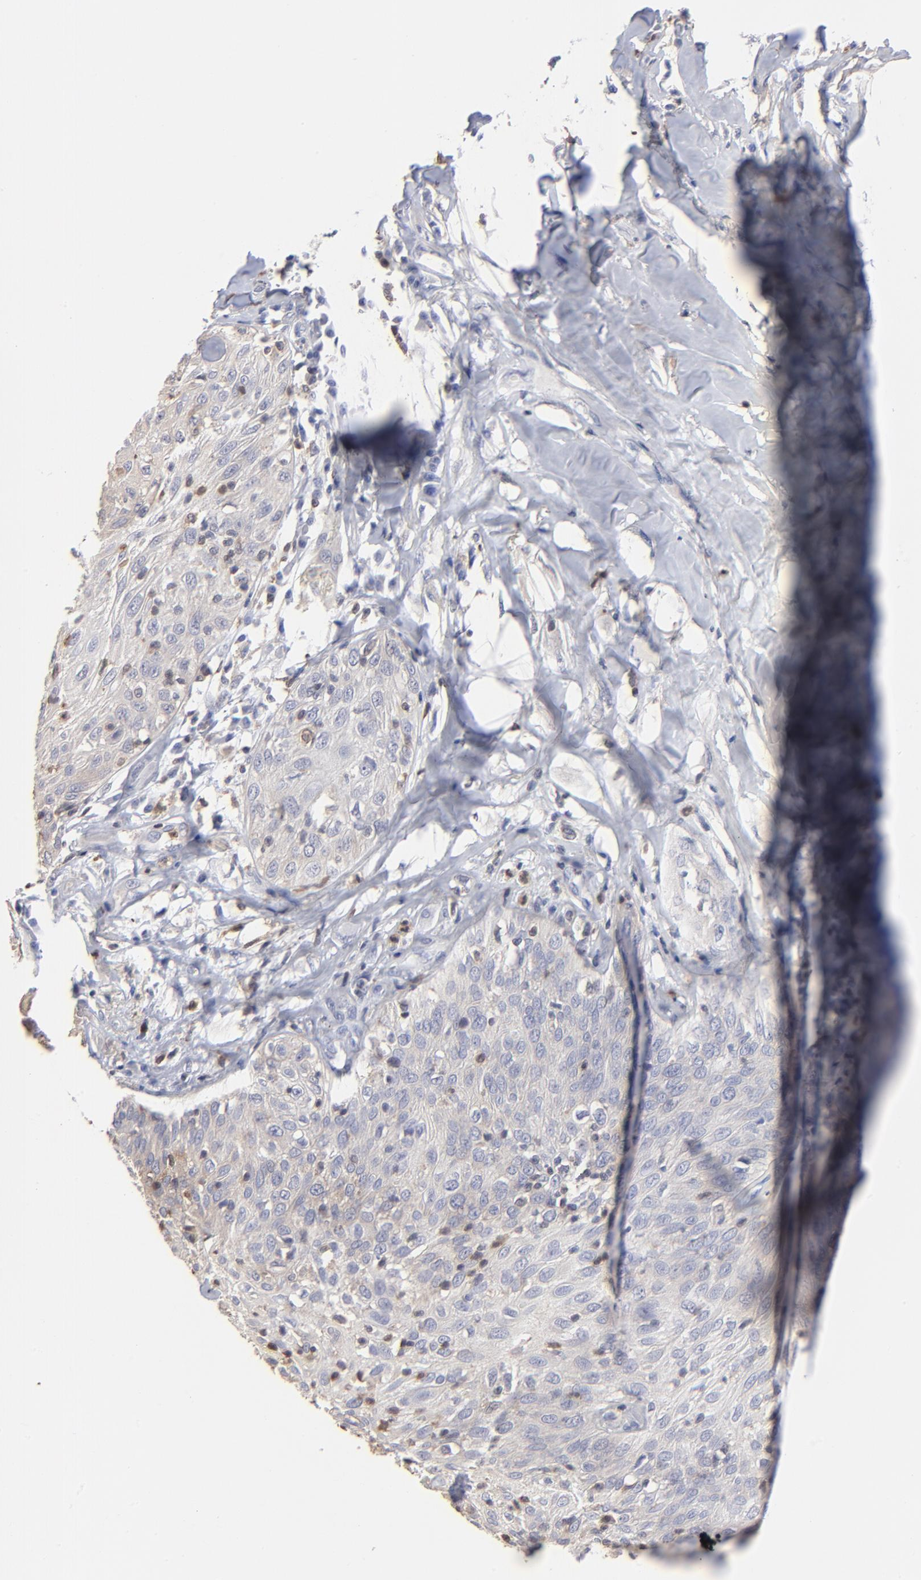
{"staining": {"intensity": "negative", "quantity": "none", "location": "none"}, "tissue": "skin cancer", "cell_type": "Tumor cells", "image_type": "cancer", "snomed": [{"axis": "morphology", "description": "Squamous cell carcinoma, NOS"}, {"axis": "topography", "description": "Skin"}], "caption": "This photomicrograph is of skin cancer stained with immunohistochemistry (IHC) to label a protein in brown with the nuclei are counter-stained blue. There is no positivity in tumor cells. (IHC, brightfield microscopy, high magnification).", "gene": "TBXT", "patient": {"sex": "male", "age": 65}}